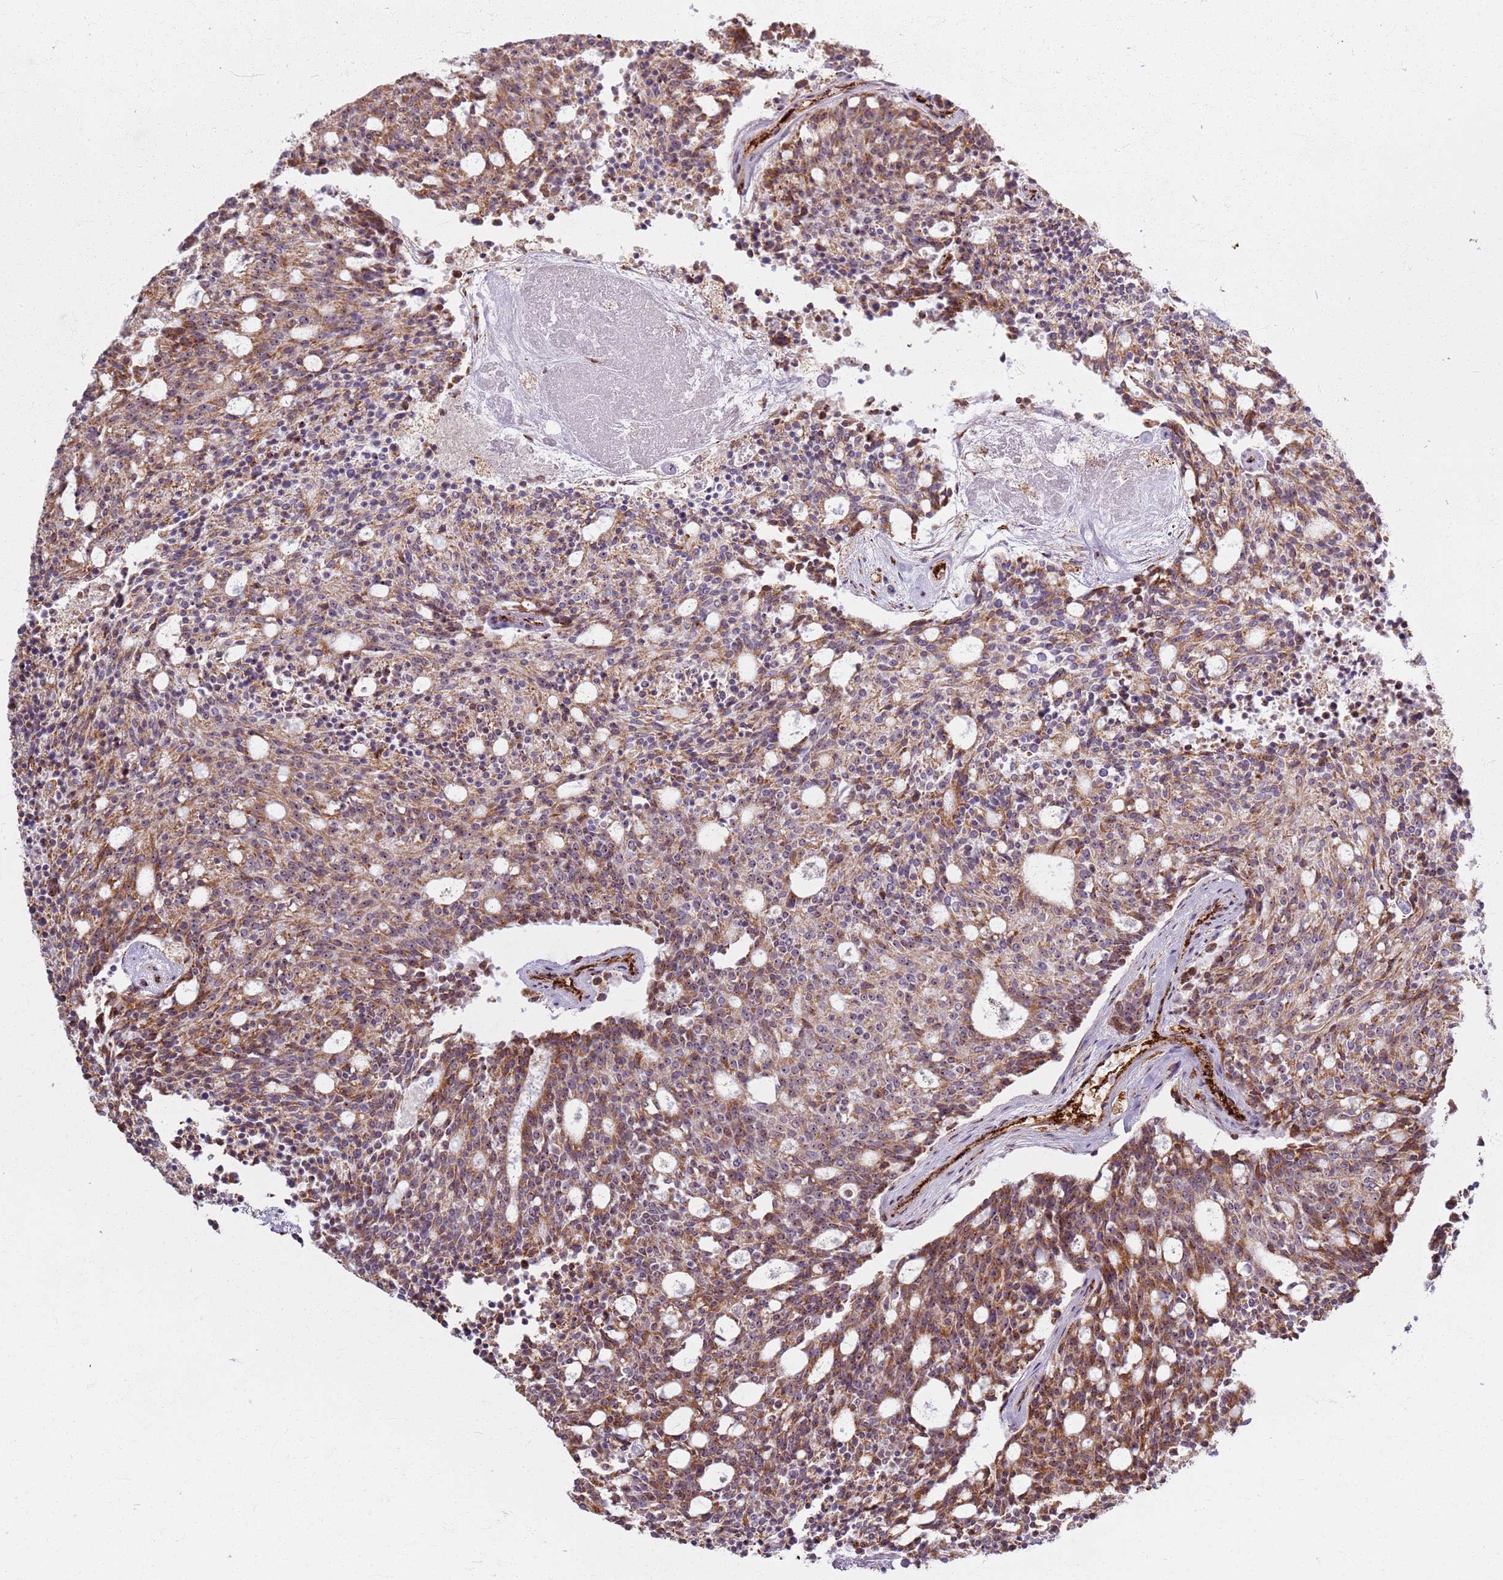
{"staining": {"intensity": "moderate", "quantity": ">75%", "location": "cytoplasmic/membranous,nuclear"}, "tissue": "carcinoid", "cell_type": "Tumor cells", "image_type": "cancer", "snomed": [{"axis": "morphology", "description": "Carcinoid, malignant, NOS"}, {"axis": "topography", "description": "Pancreas"}], "caption": "Tumor cells exhibit medium levels of moderate cytoplasmic/membranous and nuclear staining in about >75% of cells in human carcinoid. (brown staining indicates protein expression, while blue staining denotes nuclei).", "gene": "KRI1", "patient": {"sex": "female", "age": 54}}